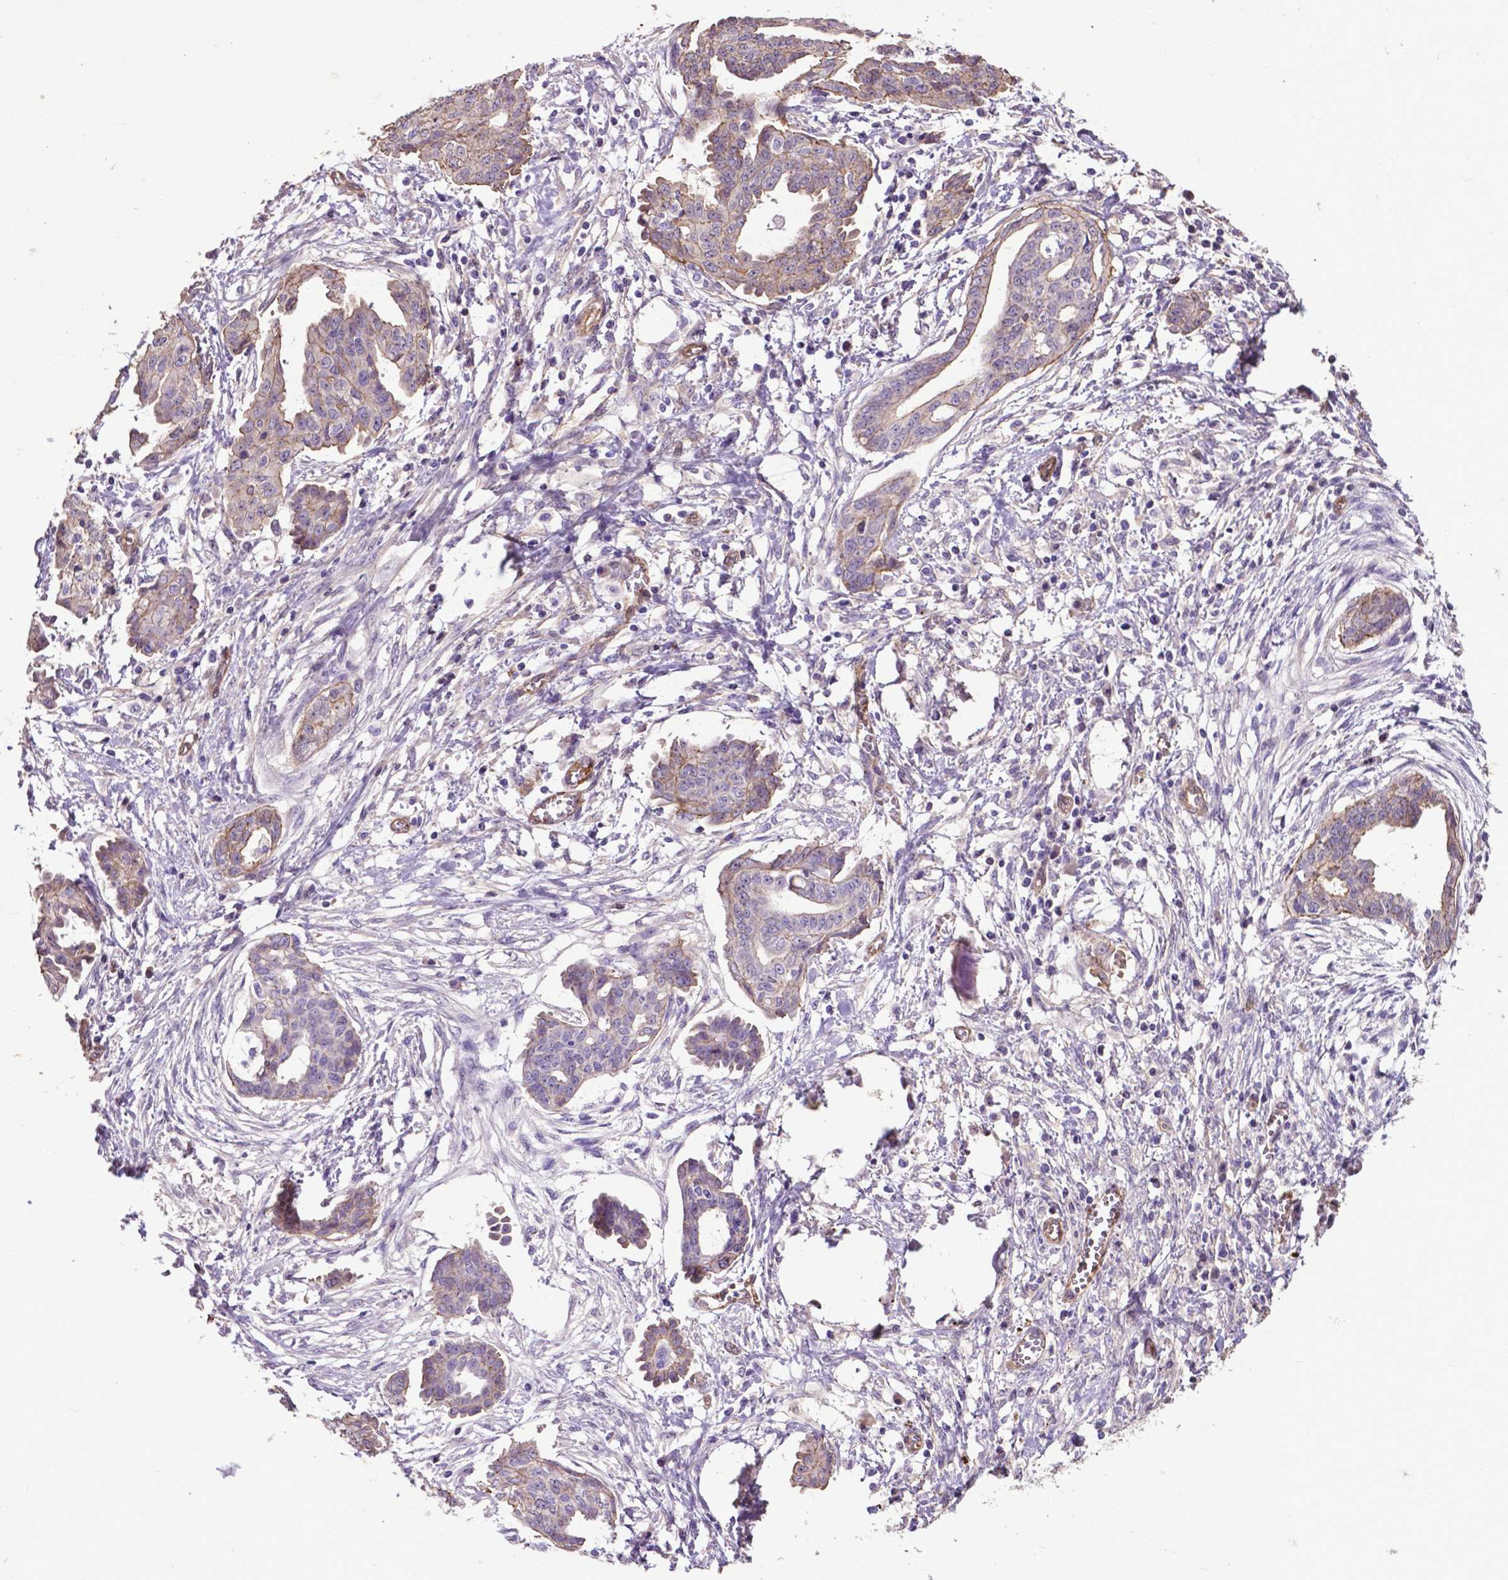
{"staining": {"intensity": "weak", "quantity": "<25%", "location": "cytoplasmic/membranous"}, "tissue": "ovarian cancer", "cell_type": "Tumor cells", "image_type": "cancer", "snomed": [{"axis": "morphology", "description": "Cystadenocarcinoma, serous, NOS"}, {"axis": "topography", "description": "Ovary"}], "caption": "DAB (3,3'-diaminobenzidine) immunohistochemical staining of serous cystadenocarcinoma (ovarian) shows no significant expression in tumor cells. The staining was performed using DAB (3,3'-diaminobenzidine) to visualize the protein expression in brown, while the nuclei were stained in blue with hematoxylin (Magnification: 20x).", "gene": "PDLIM1", "patient": {"sex": "female", "age": 71}}